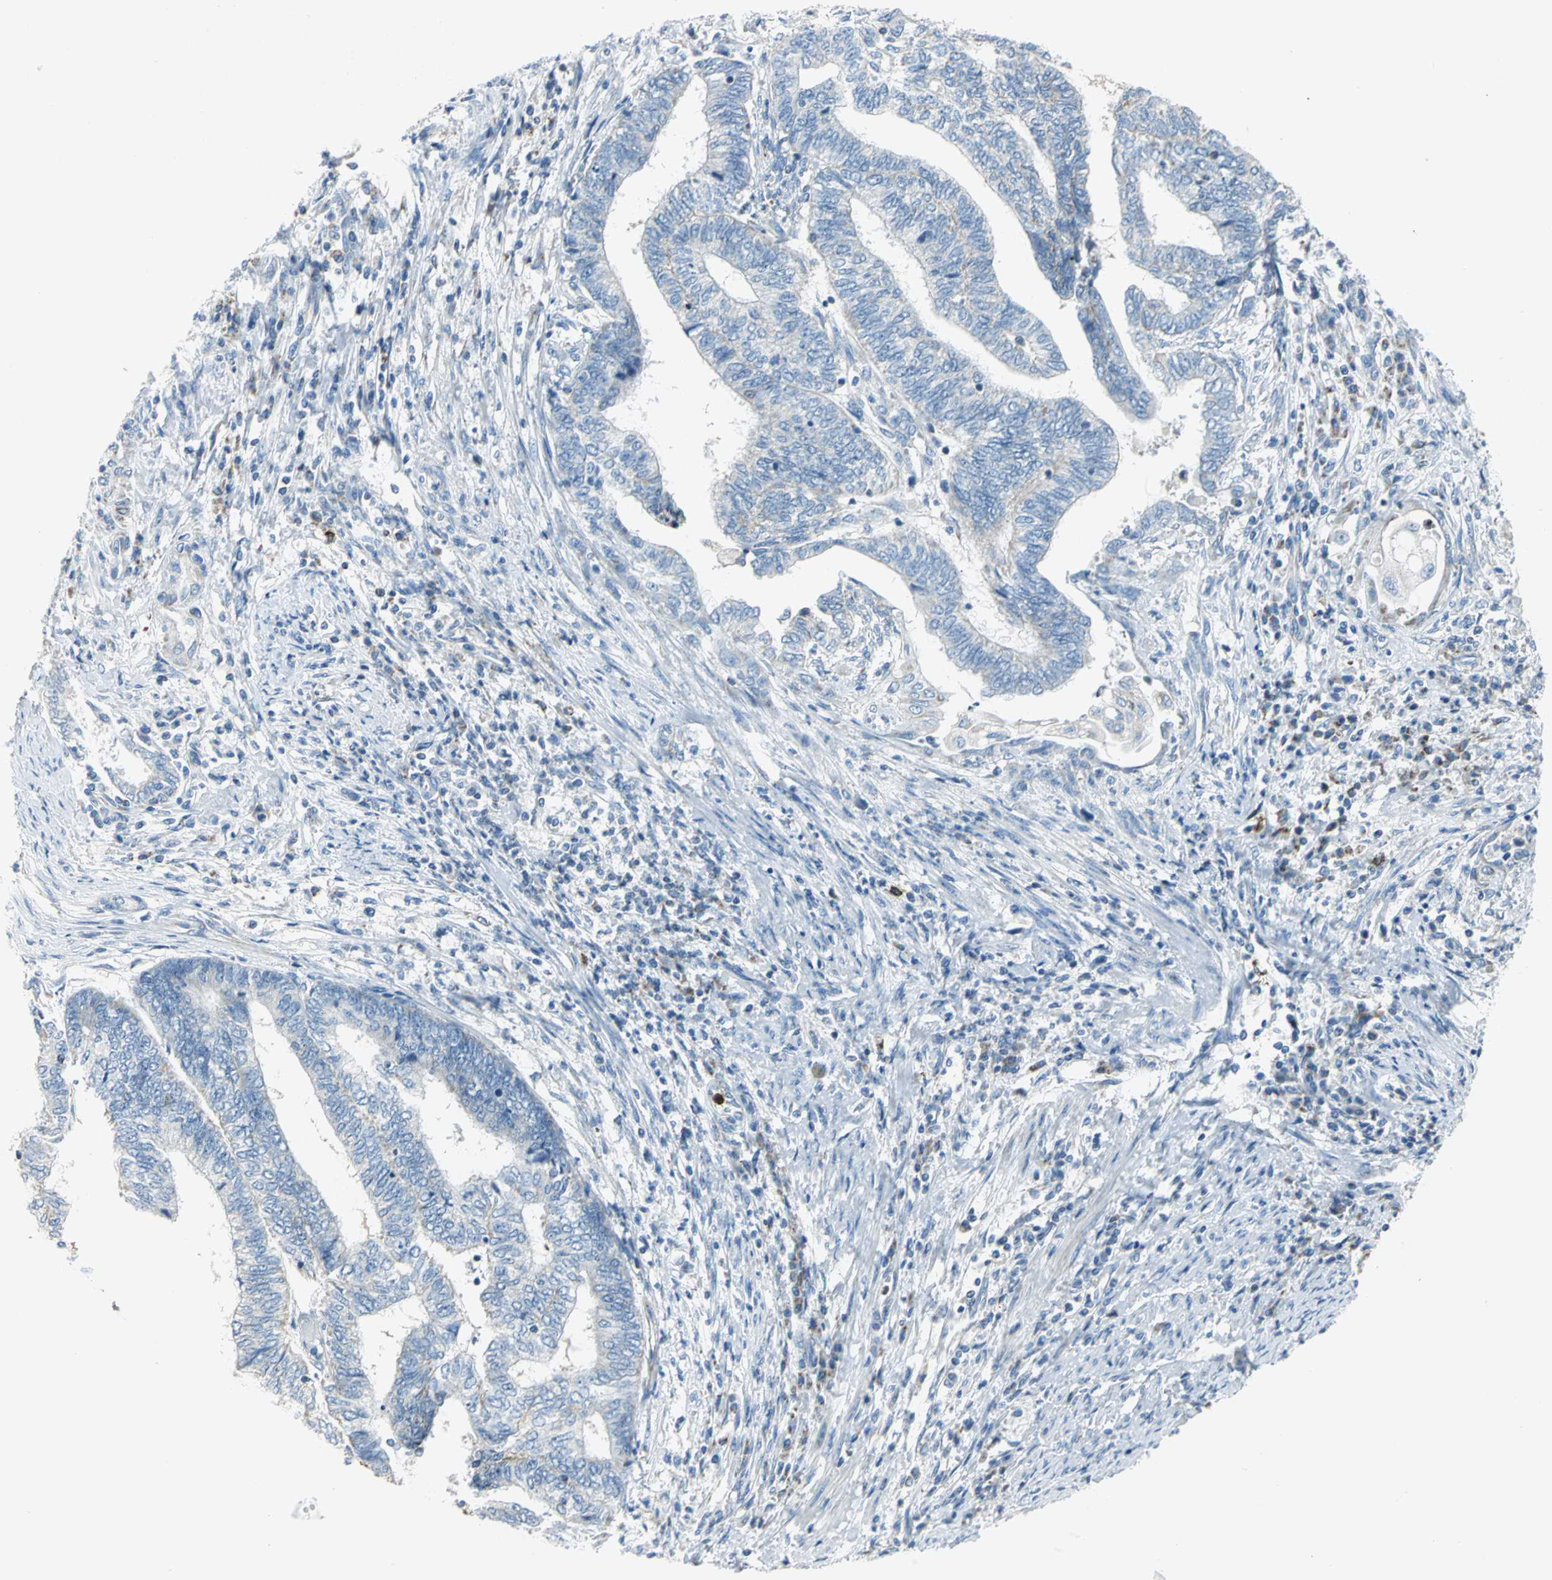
{"staining": {"intensity": "negative", "quantity": "none", "location": "none"}, "tissue": "endometrial cancer", "cell_type": "Tumor cells", "image_type": "cancer", "snomed": [{"axis": "morphology", "description": "Adenocarcinoma, NOS"}, {"axis": "topography", "description": "Uterus"}, {"axis": "topography", "description": "Endometrium"}], "caption": "Tumor cells are negative for protein expression in human endometrial cancer. (DAB IHC with hematoxylin counter stain).", "gene": "ALOX15", "patient": {"sex": "female", "age": 70}}